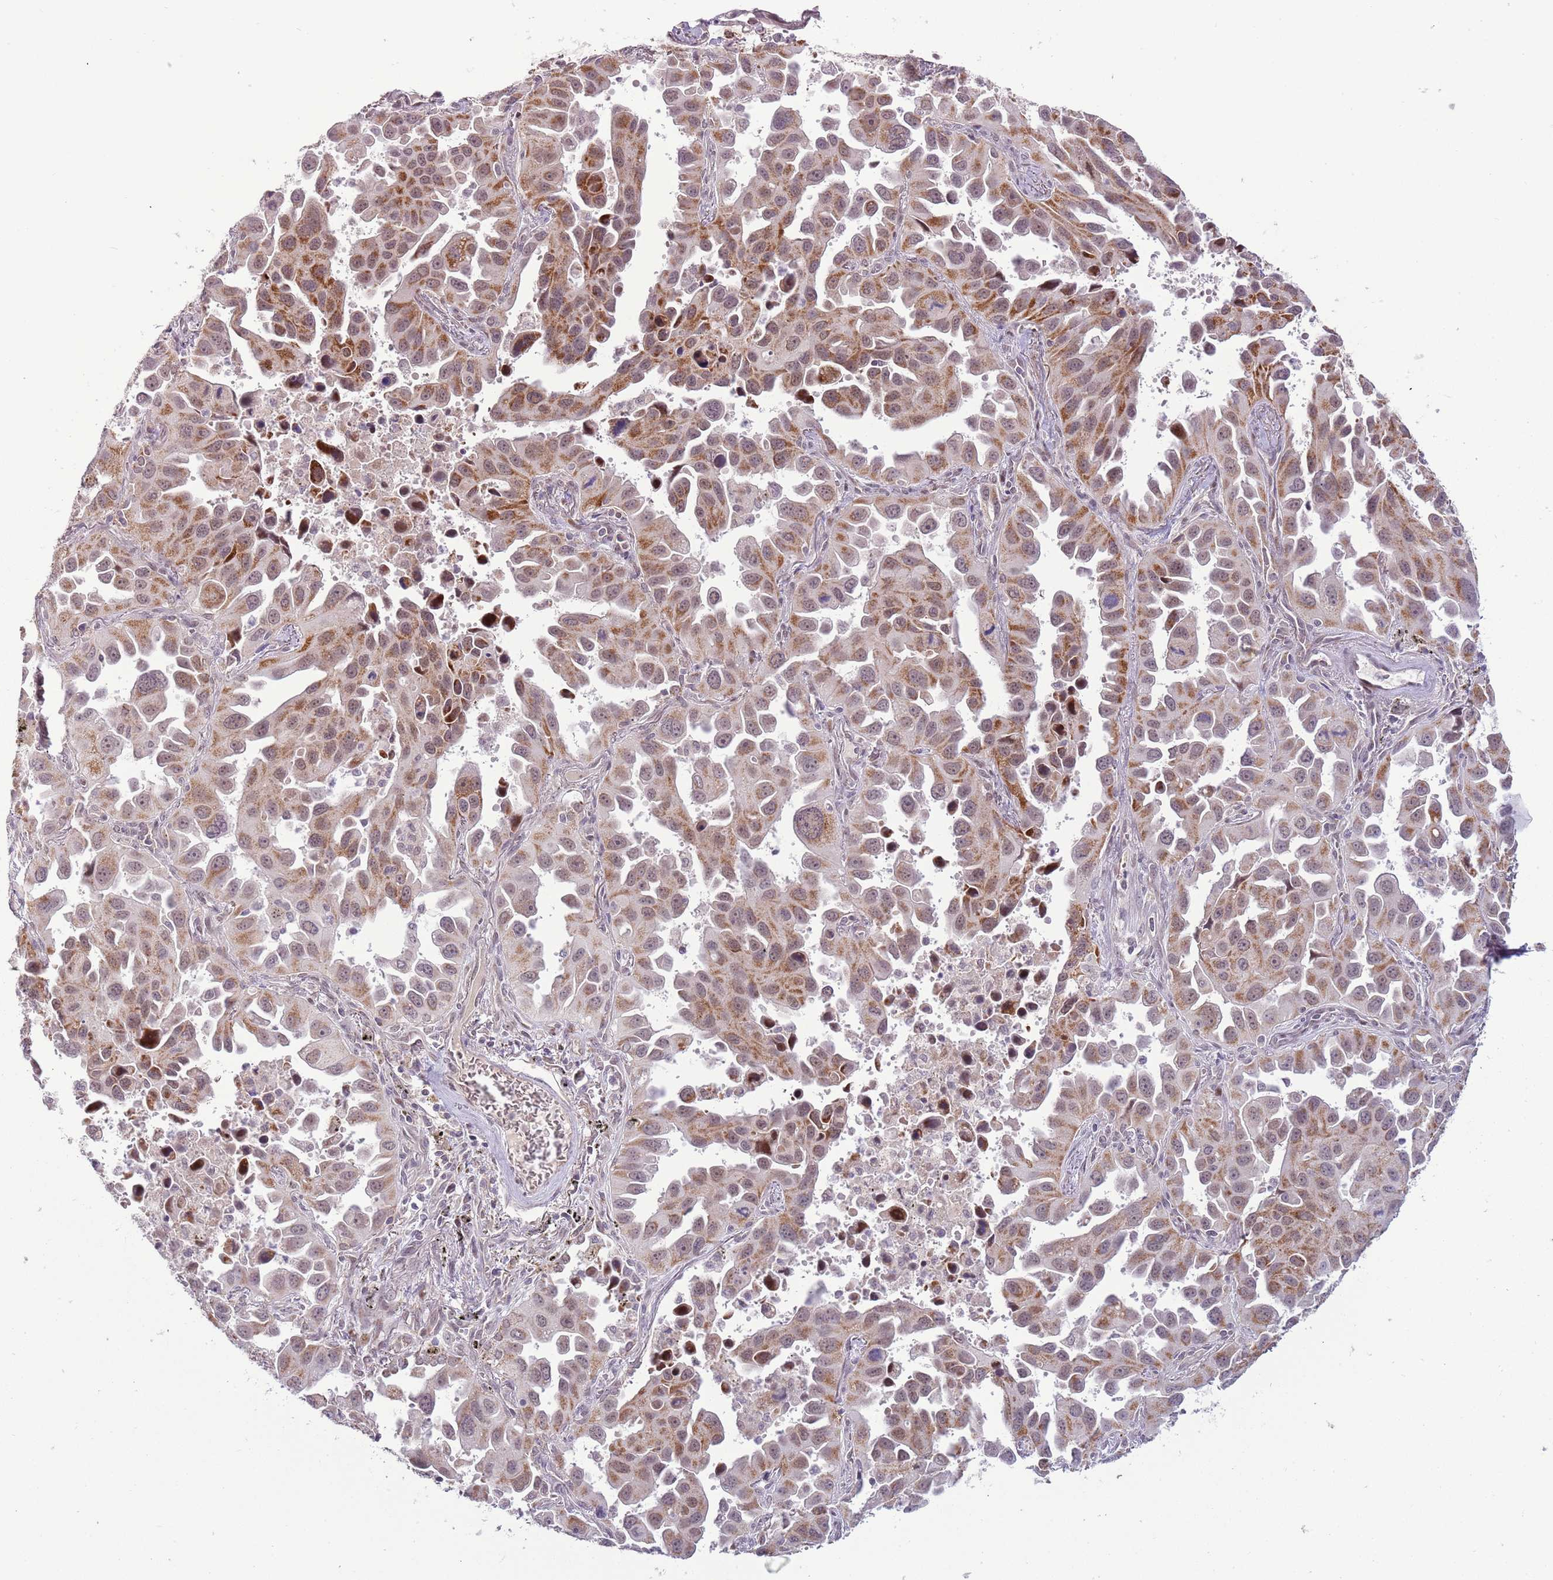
{"staining": {"intensity": "moderate", "quantity": ">75%", "location": "cytoplasmic/membranous,nuclear"}, "tissue": "lung cancer", "cell_type": "Tumor cells", "image_type": "cancer", "snomed": [{"axis": "morphology", "description": "Adenocarcinoma, NOS"}, {"axis": "topography", "description": "Lung"}], "caption": "This histopathology image reveals immunohistochemistry staining of lung cancer (adenocarcinoma), with medium moderate cytoplasmic/membranous and nuclear expression in about >75% of tumor cells.", "gene": "MLLT11", "patient": {"sex": "male", "age": 66}}